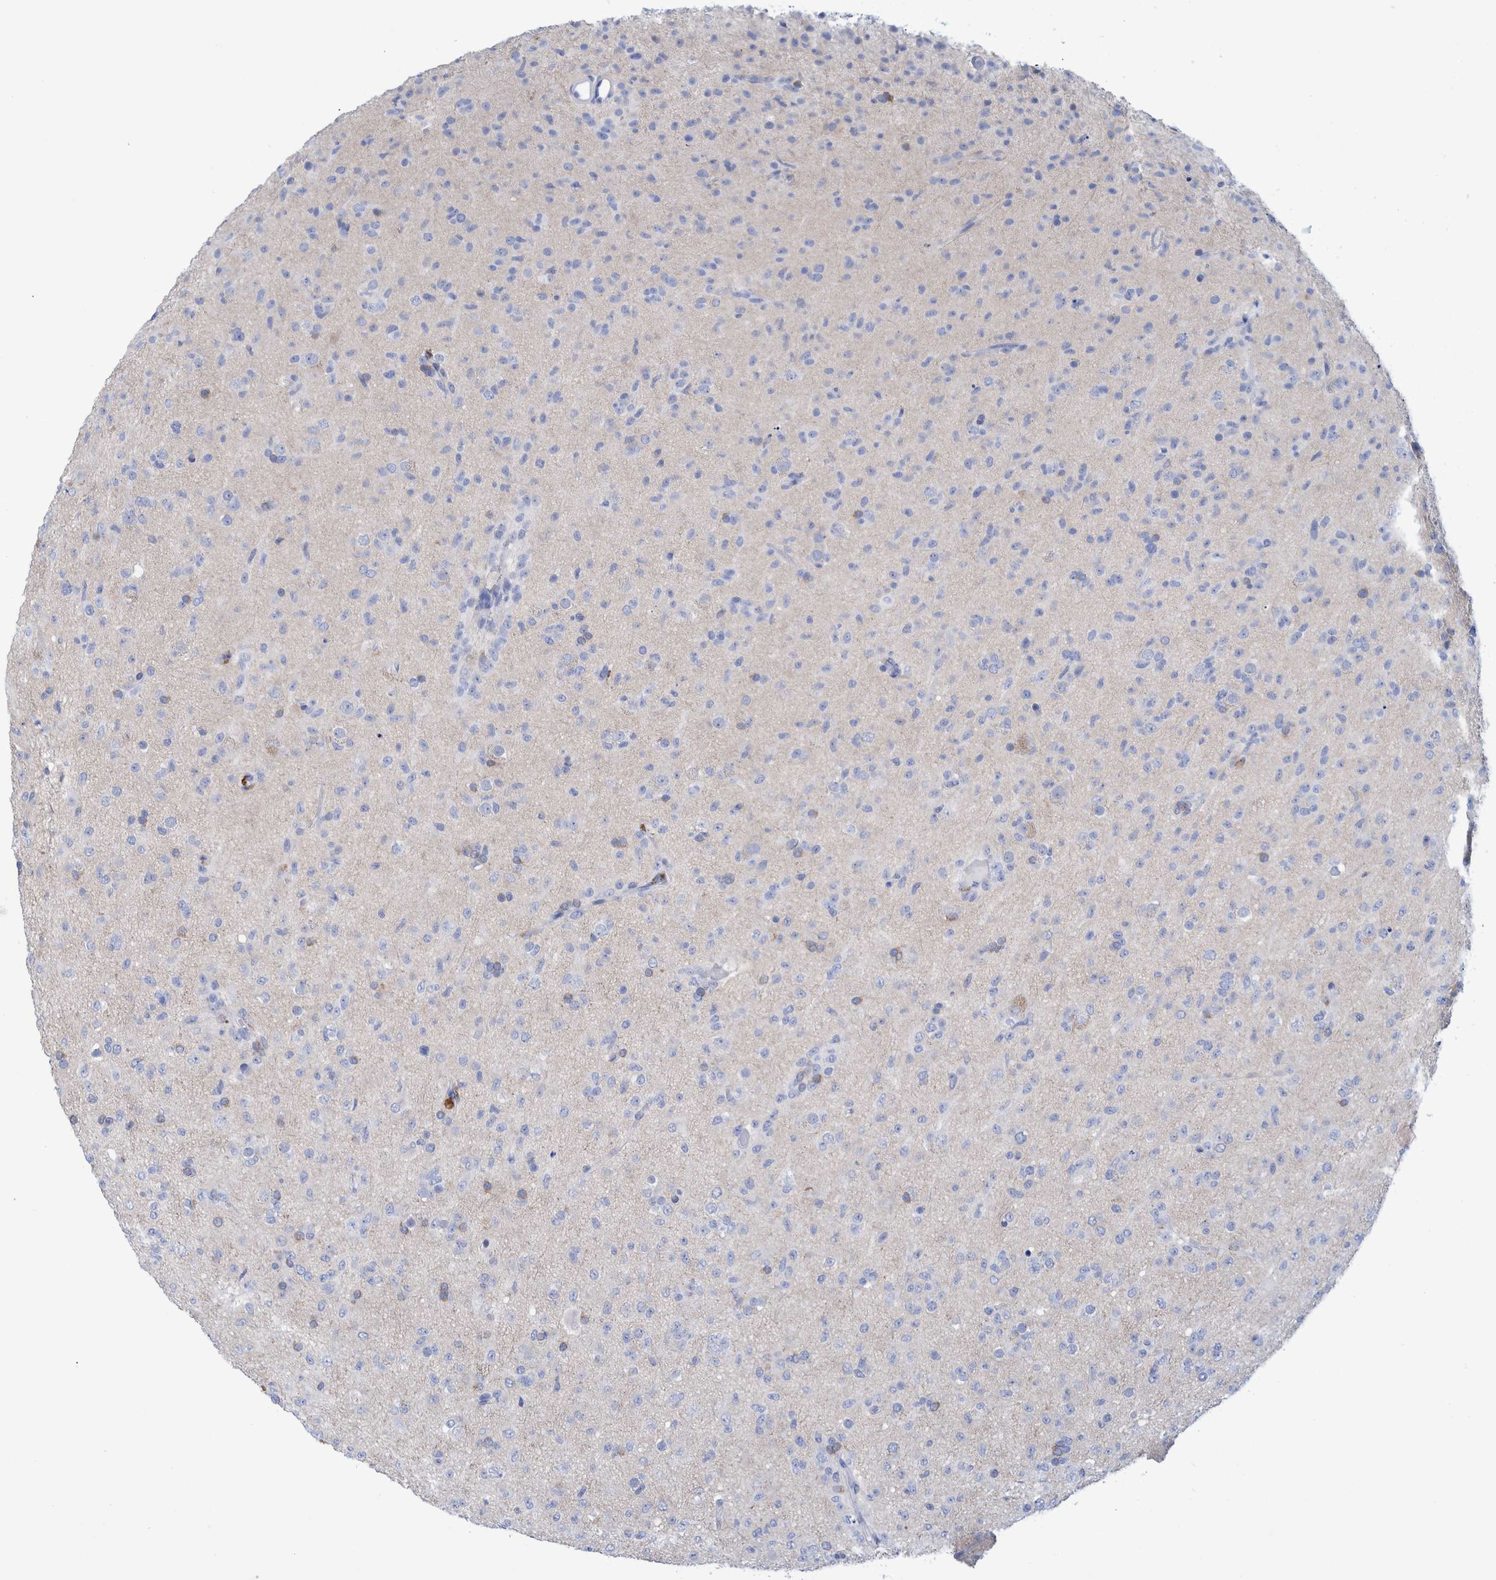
{"staining": {"intensity": "negative", "quantity": "none", "location": "none"}, "tissue": "glioma", "cell_type": "Tumor cells", "image_type": "cancer", "snomed": [{"axis": "morphology", "description": "Glioma, malignant, Low grade"}, {"axis": "topography", "description": "Brain"}], "caption": "This is an immunohistochemistry image of malignant glioma (low-grade). There is no expression in tumor cells.", "gene": "PERP", "patient": {"sex": "male", "age": 65}}